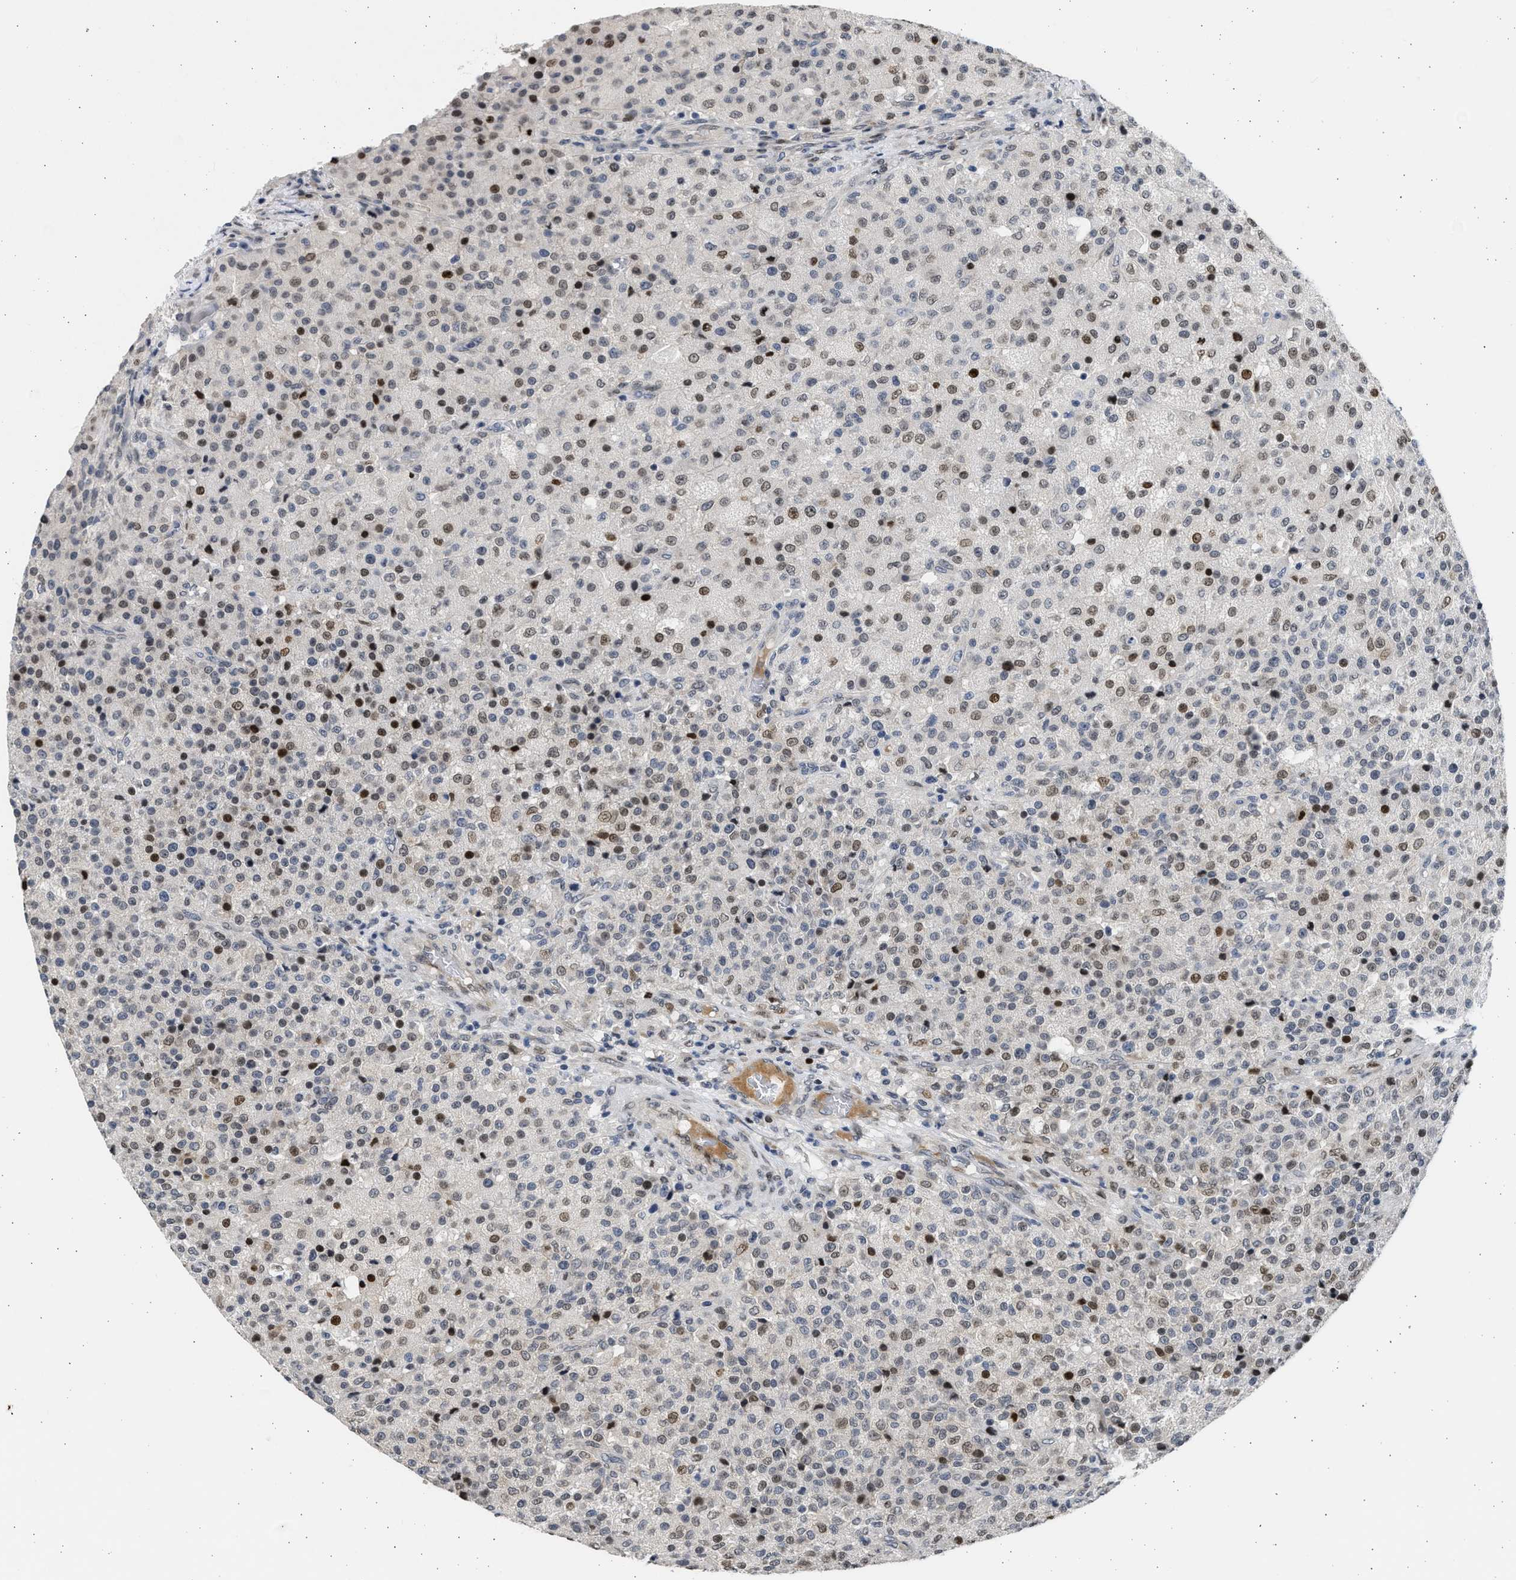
{"staining": {"intensity": "moderate", "quantity": "25%-75%", "location": "nuclear"}, "tissue": "testis cancer", "cell_type": "Tumor cells", "image_type": "cancer", "snomed": [{"axis": "morphology", "description": "Seminoma, NOS"}, {"axis": "topography", "description": "Testis"}], "caption": "Immunohistochemical staining of human testis seminoma shows medium levels of moderate nuclear expression in about 25%-75% of tumor cells.", "gene": "HMGN3", "patient": {"sex": "male", "age": 59}}